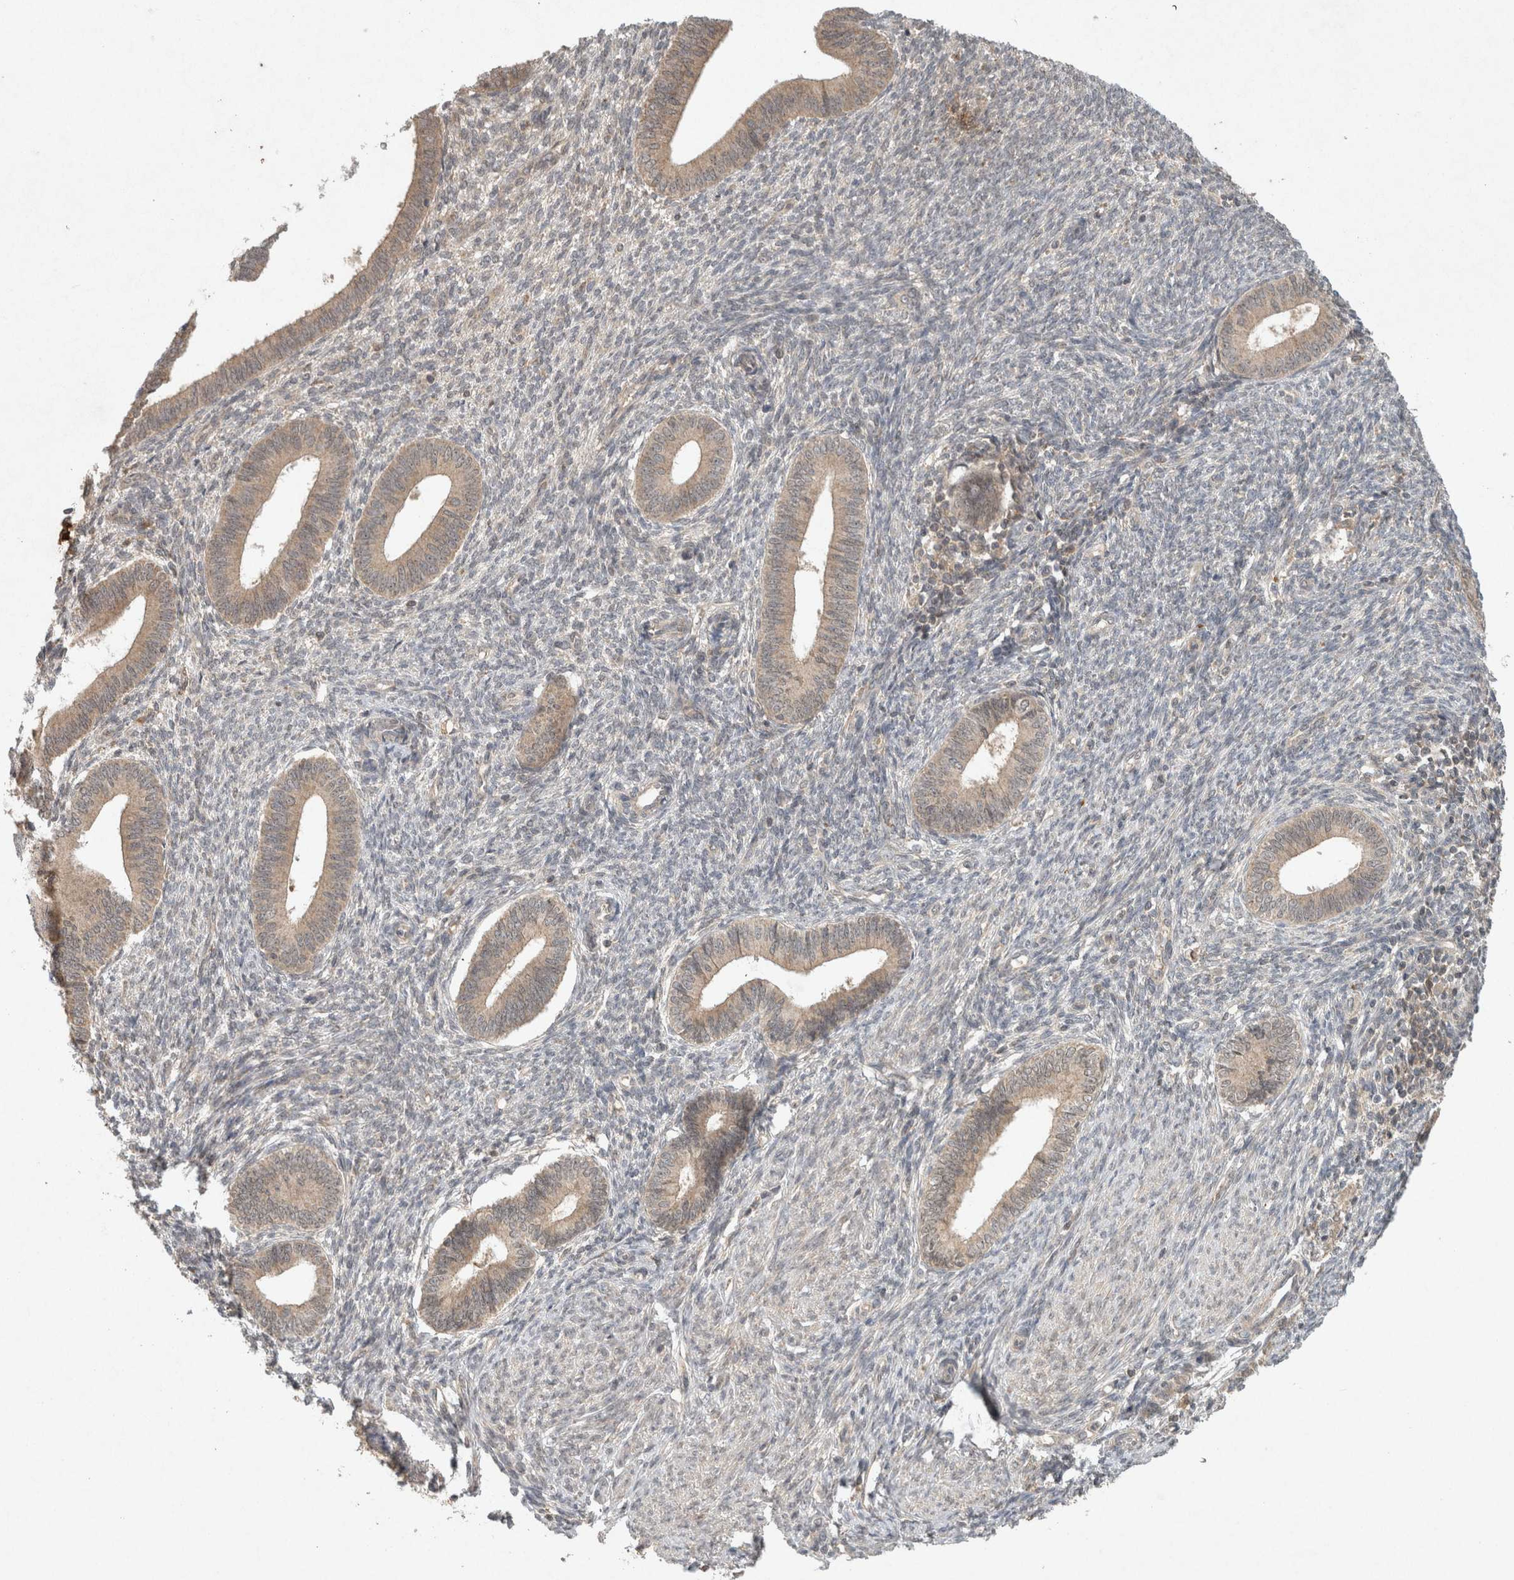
{"staining": {"intensity": "negative", "quantity": "none", "location": "none"}, "tissue": "endometrium", "cell_type": "Cells in endometrial stroma", "image_type": "normal", "snomed": [{"axis": "morphology", "description": "Normal tissue, NOS"}, {"axis": "topography", "description": "Endometrium"}], "caption": "This is a histopathology image of immunohistochemistry staining of benign endometrium, which shows no expression in cells in endometrial stroma.", "gene": "LOXL2", "patient": {"sex": "female", "age": 46}}